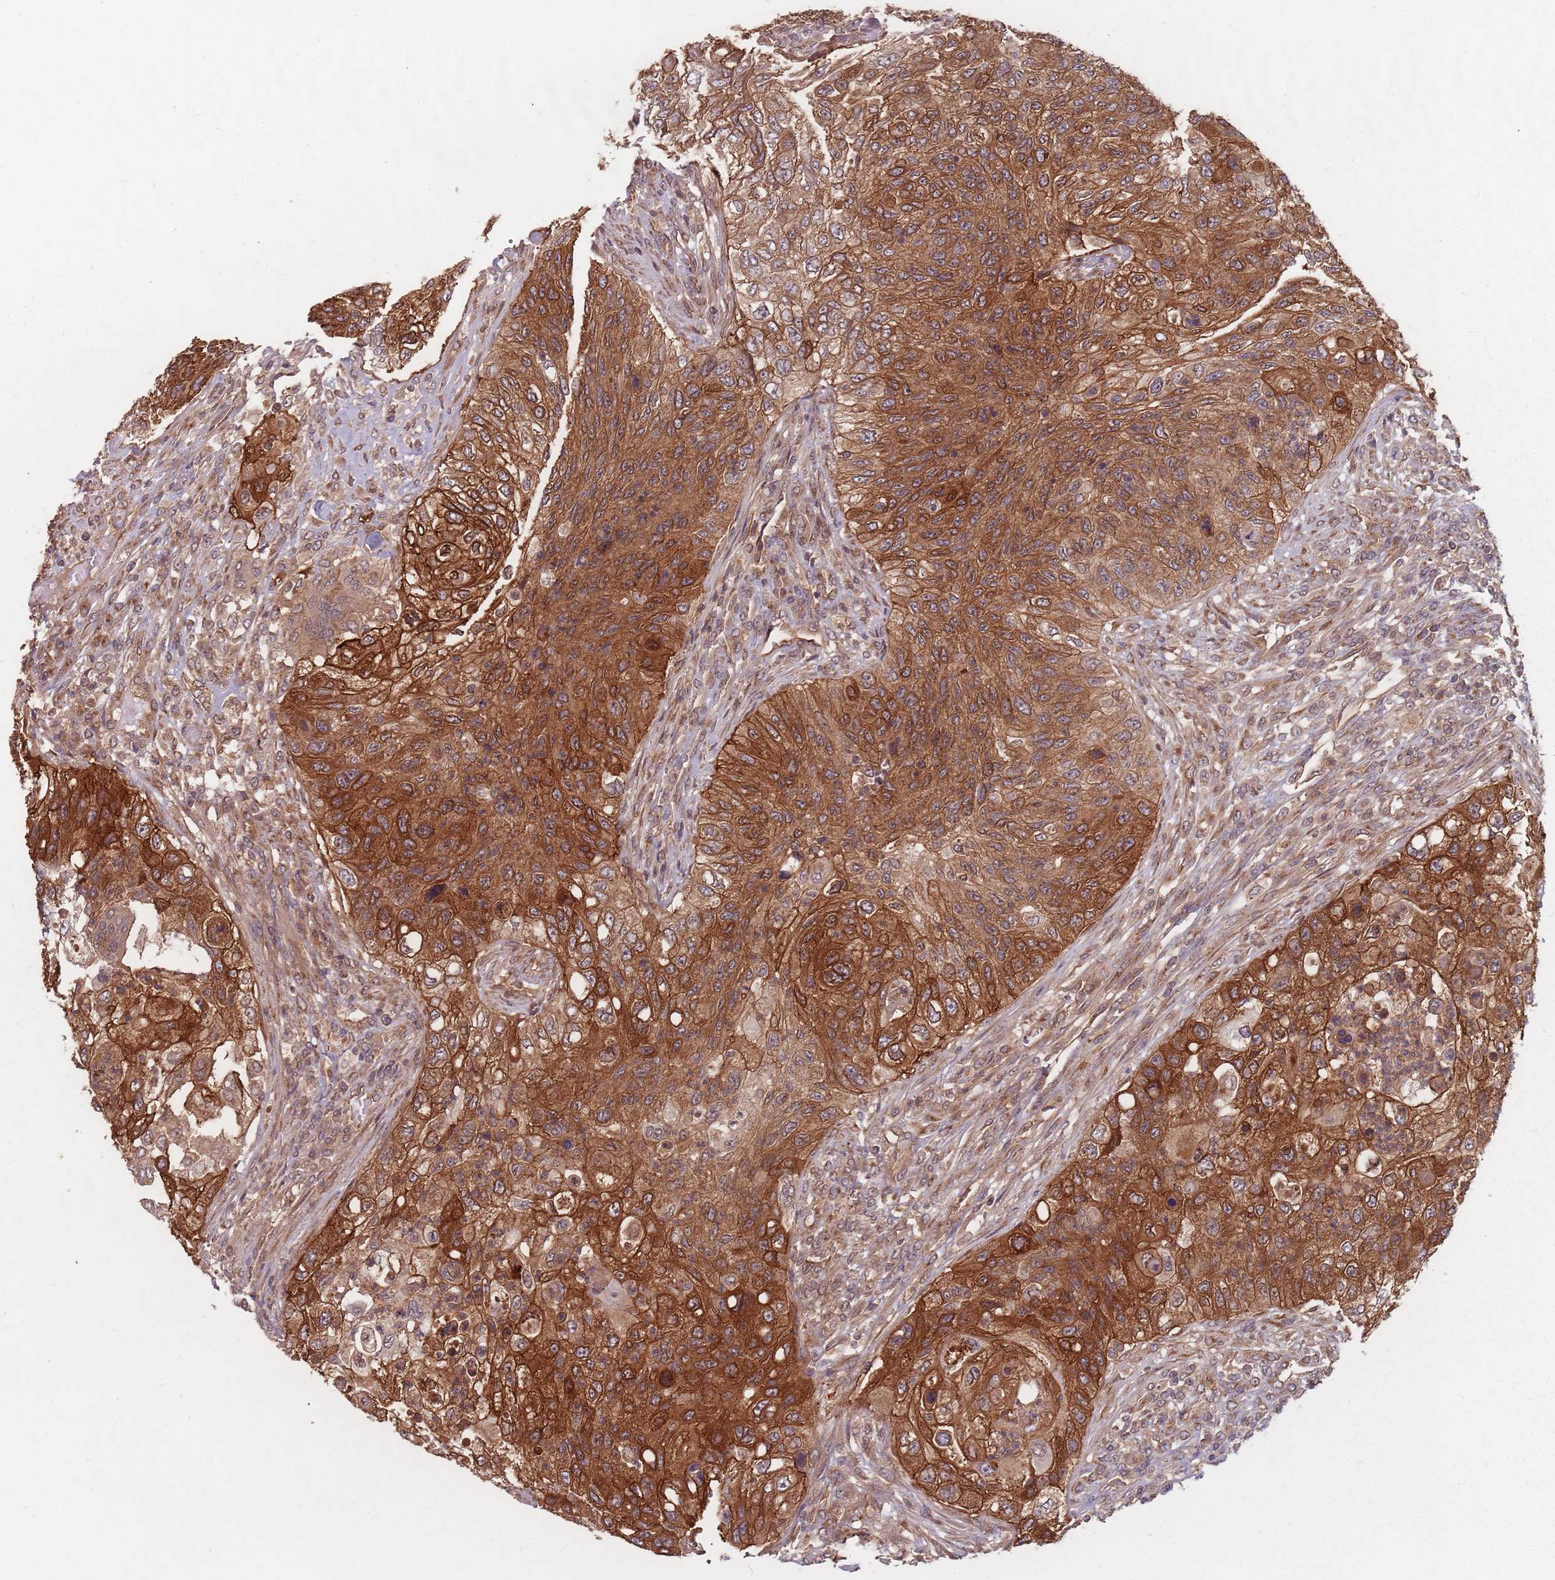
{"staining": {"intensity": "strong", "quantity": ">75%", "location": "cytoplasmic/membranous"}, "tissue": "urothelial cancer", "cell_type": "Tumor cells", "image_type": "cancer", "snomed": [{"axis": "morphology", "description": "Urothelial carcinoma, High grade"}, {"axis": "topography", "description": "Urinary bladder"}], "caption": "This is a histology image of immunohistochemistry staining of high-grade urothelial carcinoma, which shows strong staining in the cytoplasmic/membranous of tumor cells.", "gene": "C3orf14", "patient": {"sex": "female", "age": 60}}